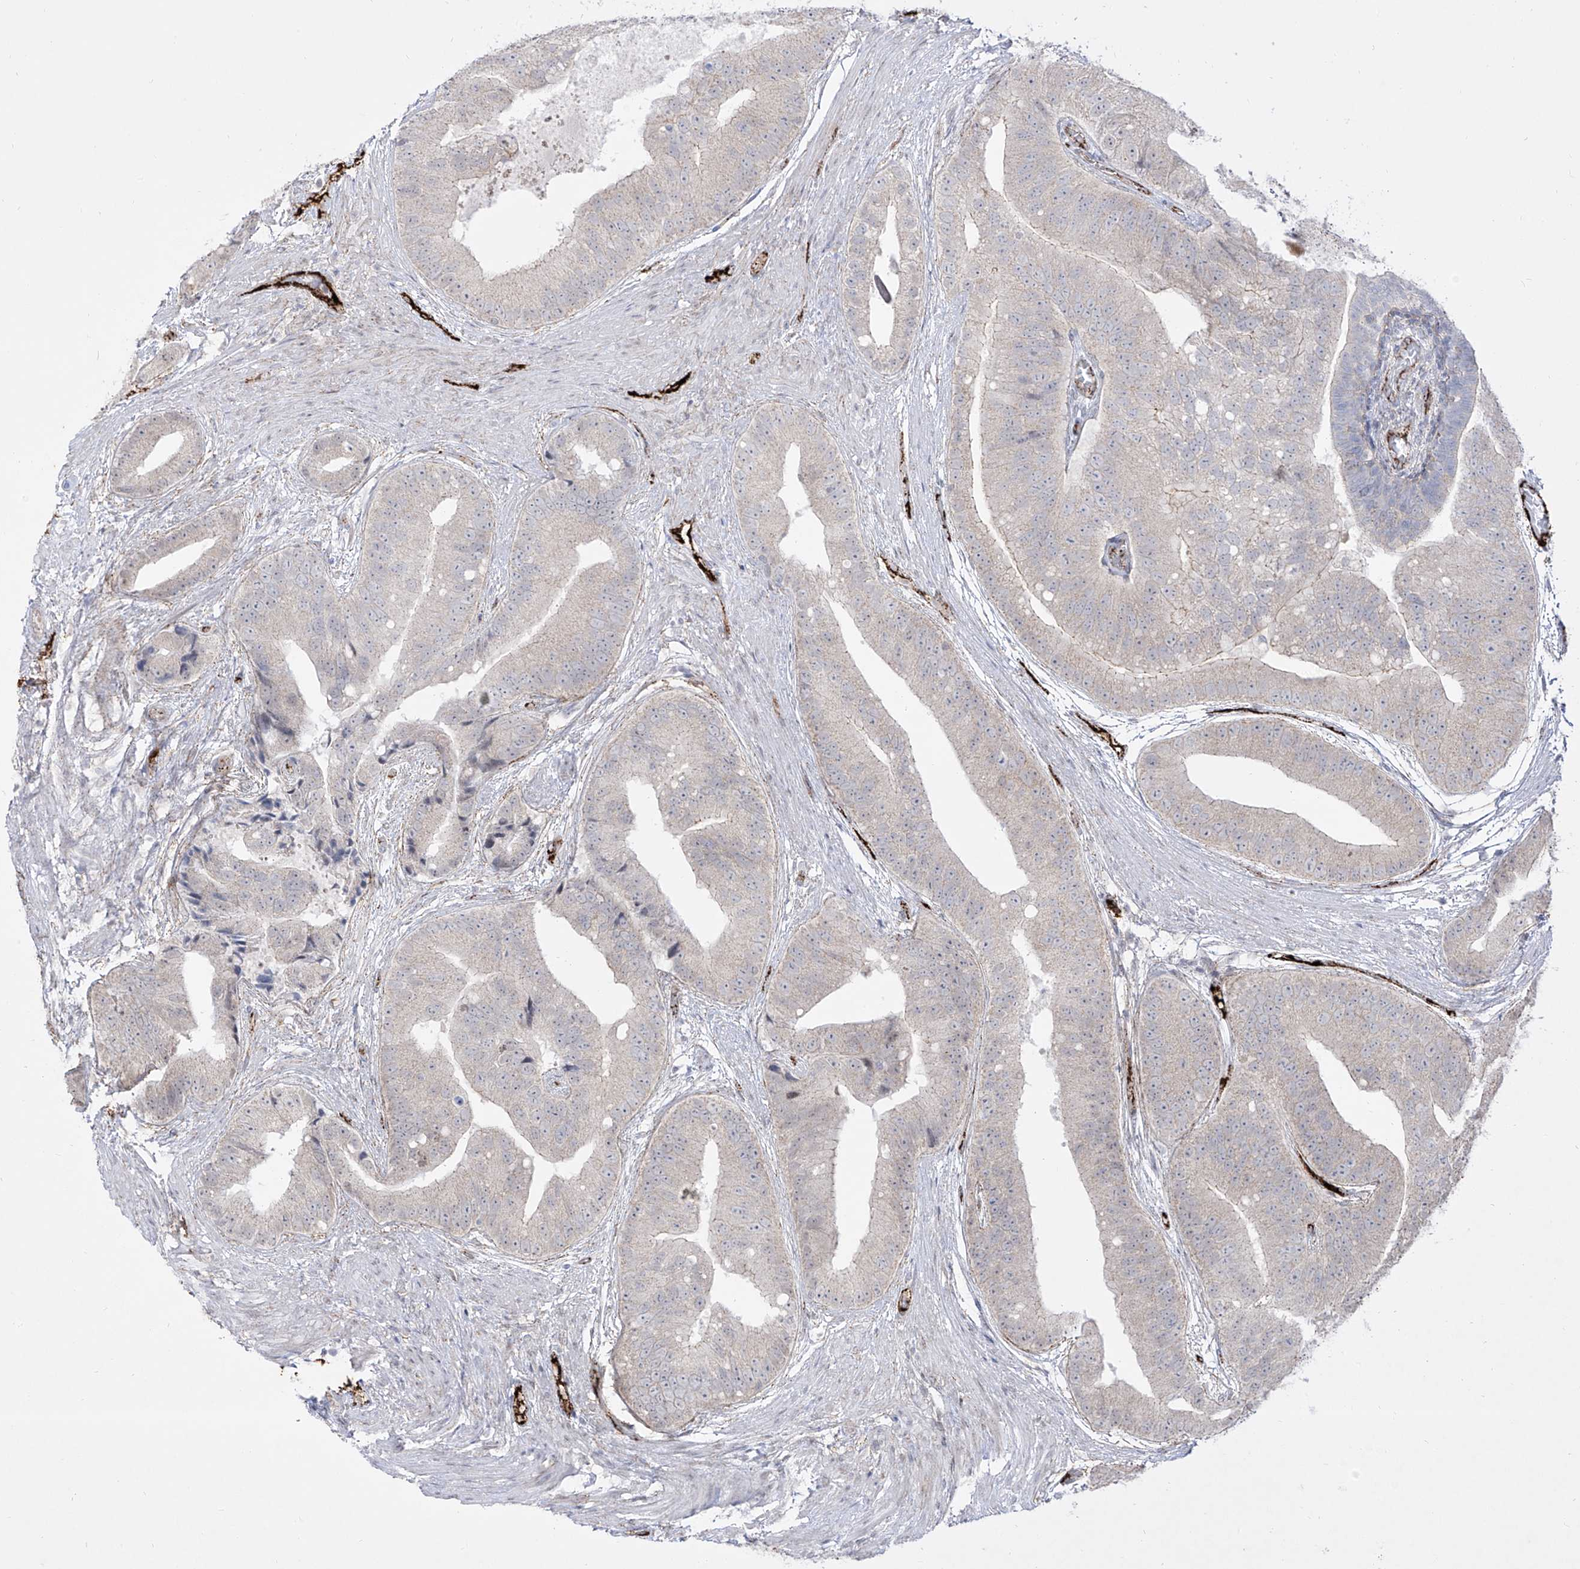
{"staining": {"intensity": "negative", "quantity": "none", "location": "none"}, "tissue": "prostate cancer", "cell_type": "Tumor cells", "image_type": "cancer", "snomed": [{"axis": "morphology", "description": "Adenocarcinoma, High grade"}, {"axis": "topography", "description": "Prostate"}], "caption": "IHC photomicrograph of neoplastic tissue: prostate cancer stained with DAB demonstrates no significant protein staining in tumor cells. (IHC, brightfield microscopy, high magnification).", "gene": "ZGRF1", "patient": {"sex": "male", "age": 70}}